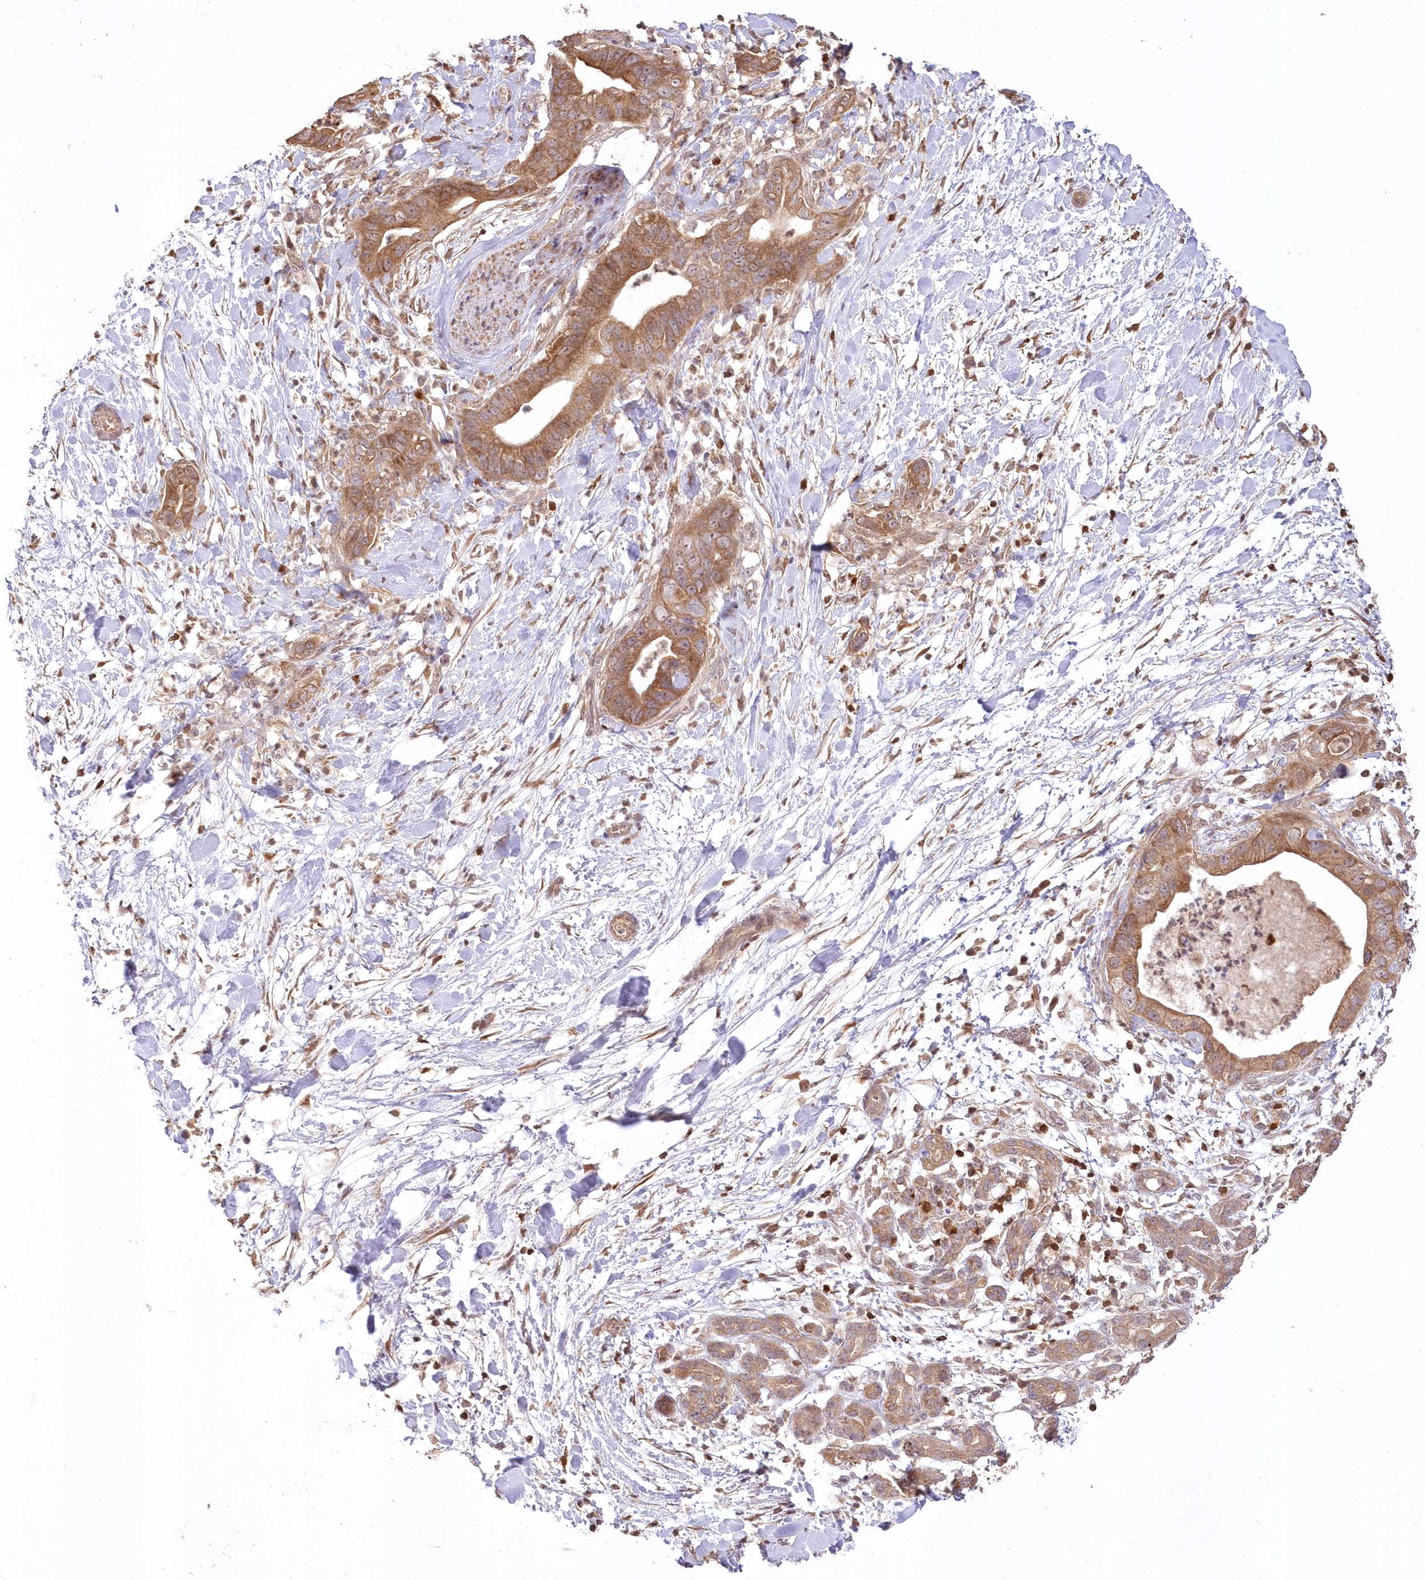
{"staining": {"intensity": "moderate", "quantity": ">75%", "location": "cytoplasmic/membranous"}, "tissue": "pancreatic cancer", "cell_type": "Tumor cells", "image_type": "cancer", "snomed": [{"axis": "morphology", "description": "Adenocarcinoma, NOS"}, {"axis": "topography", "description": "Pancreas"}], "caption": "The micrograph exhibits immunohistochemical staining of pancreatic cancer. There is moderate cytoplasmic/membranous positivity is seen in about >75% of tumor cells. Immunohistochemistry (ihc) stains the protein in brown and the nuclei are stained blue.", "gene": "STK17B", "patient": {"sex": "female", "age": 78}}